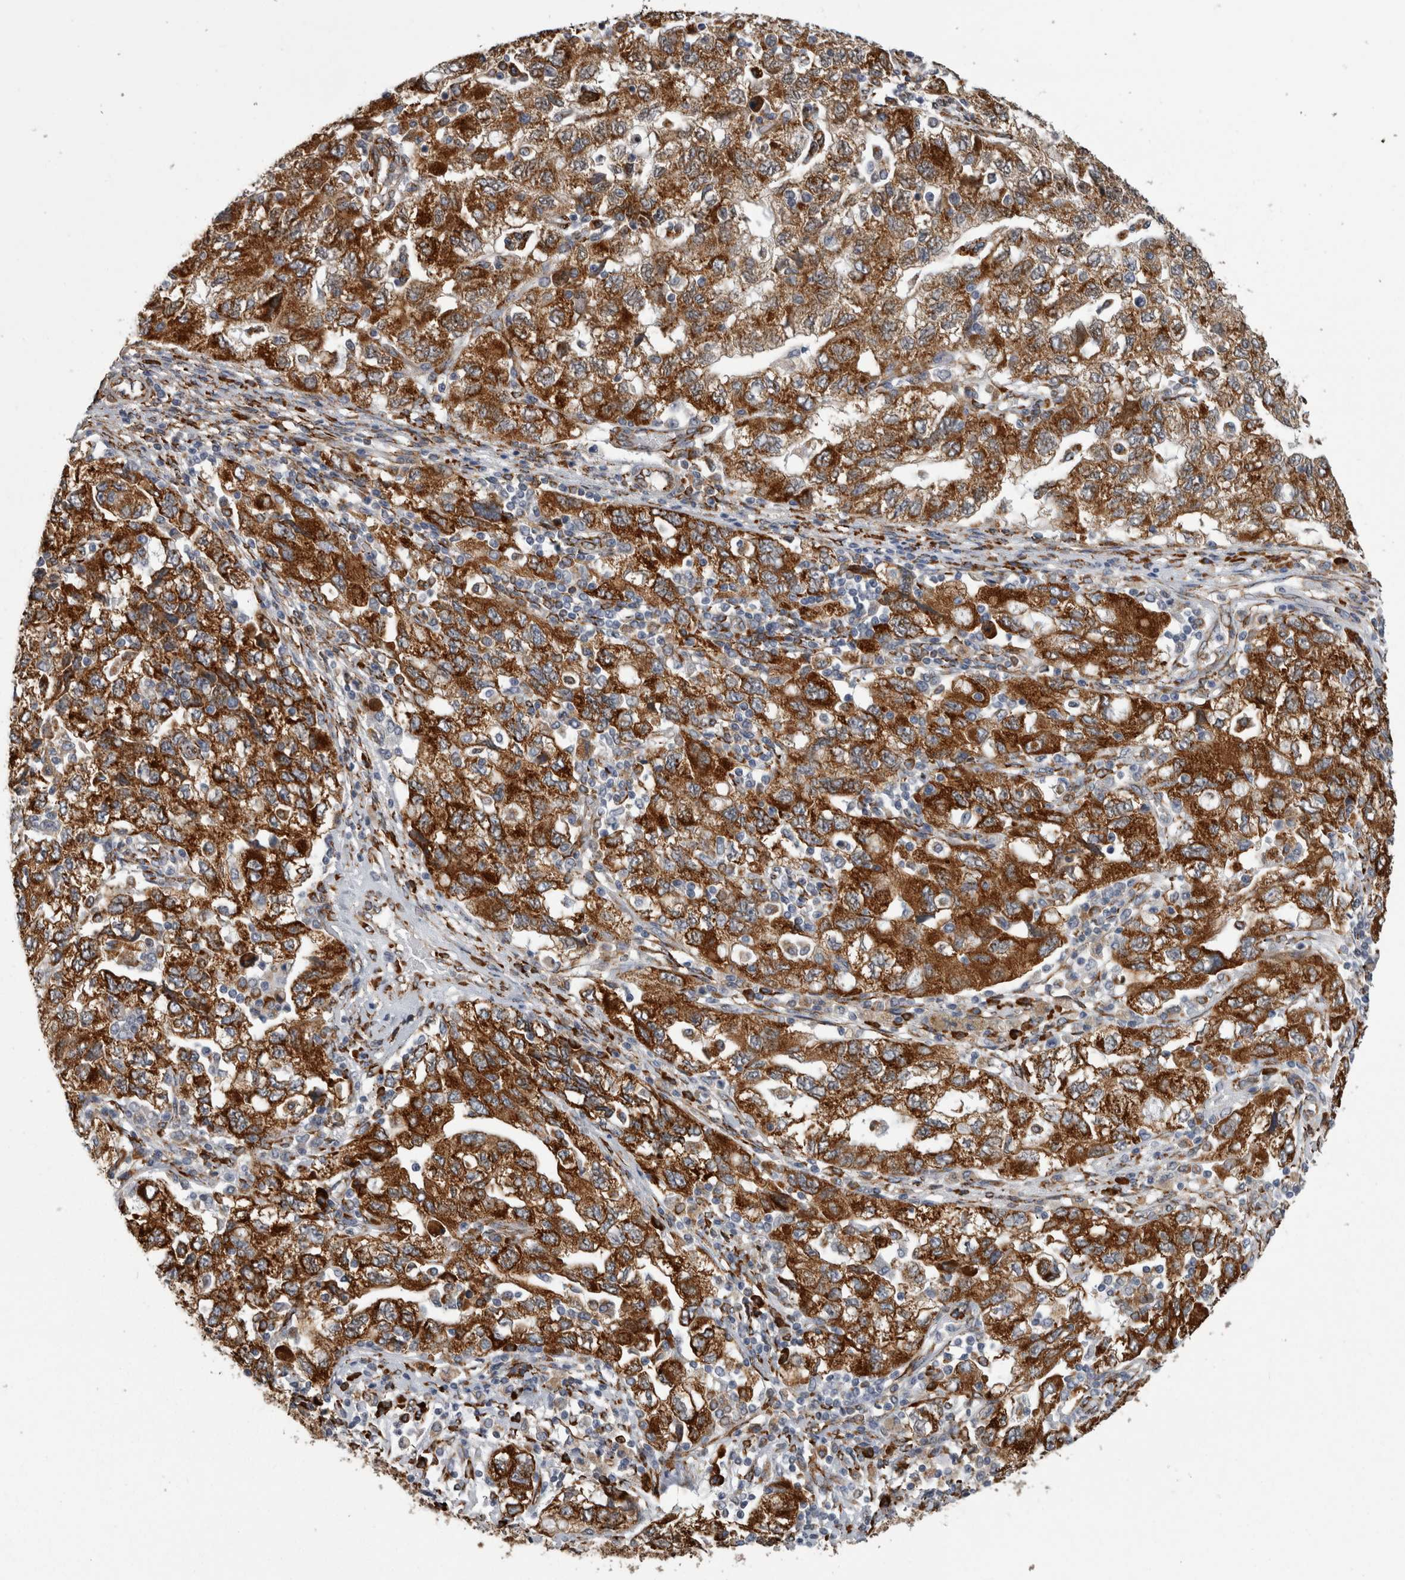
{"staining": {"intensity": "strong", "quantity": ">75%", "location": "cytoplasmic/membranous"}, "tissue": "ovarian cancer", "cell_type": "Tumor cells", "image_type": "cancer", "snomed": [{"axis": "morphology", "description": "Carcinoma, NOS"}, {"axis": "morphology", "description": "Cystadenocarcinoma, serous, NOS"}, {"axis": "topography", "description": "Ovary"}], "caption": "About >75% of tumor cells in human ovarian cancer (serous cystadenocarcinoma) reveal strong cytoplasmic/membranous protein staining as visualized by brown immunohistochemical staining.", "gene": "FHIP2B", "patient": {"sex": "female", "age": 69}}